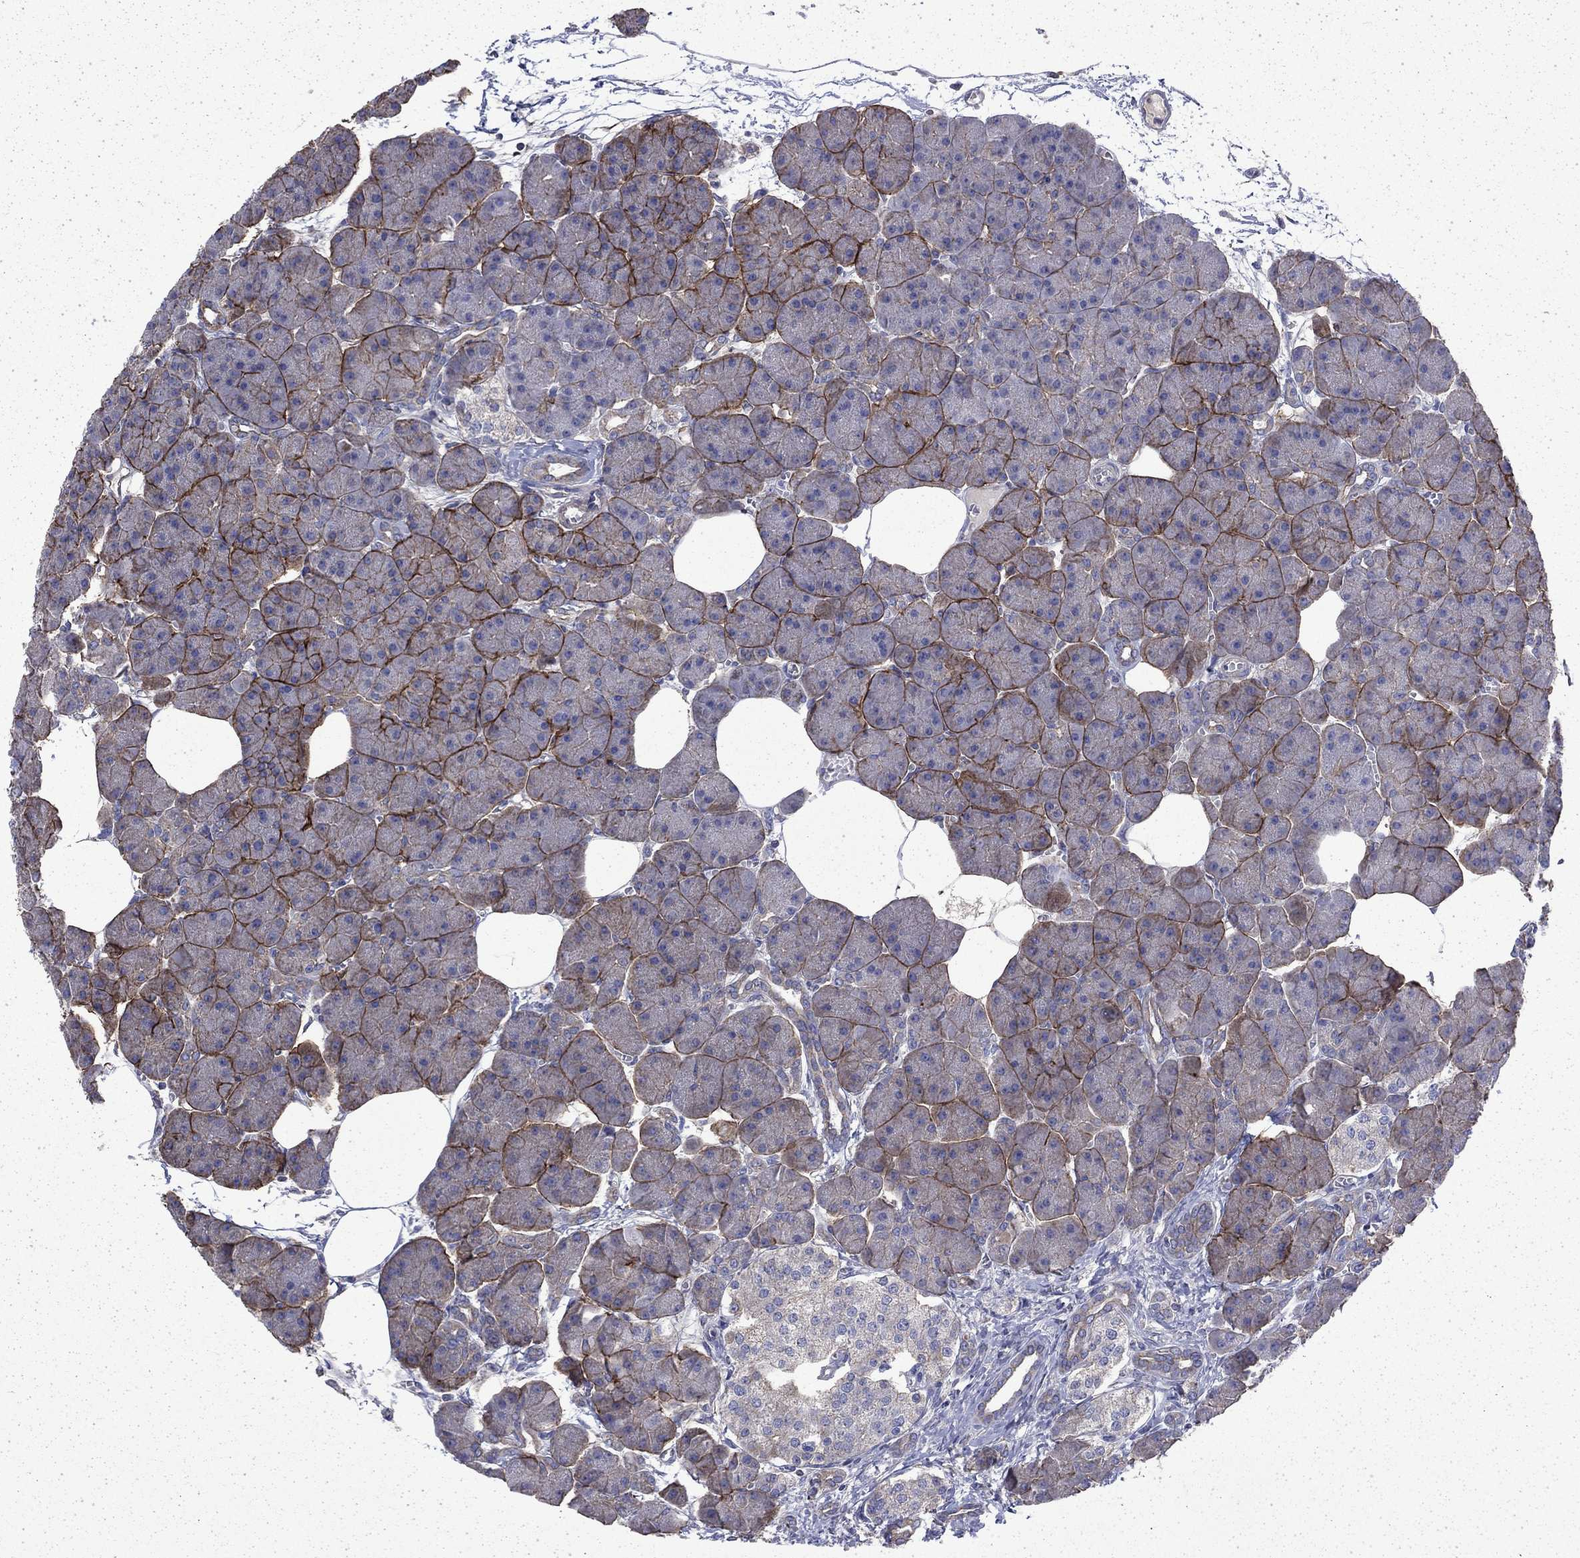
{"staining": {"intensity": "strong", "quantity": "25%-75%", "location": "cytoplasmic/membranous"}, "tissue": "pancreas", "cell_type": "Exocrine glandular cells", "image_type": "normal", "snomed": [{"axis": "morphology", "description": "Normal tissue, NOS"}, {"axis": "topography", "description": "Adipose tissue"}, {"axis": "topography", "description": "Pancreas"}, {"axis": "topography", "description": "Peripheral nerve tissue"}], "caption": "Immunohistochemistry (IHC) micrograph of unremarkable human pancreas stained for a protein (brown), which demonstrates high levels of strong cytoplasmic/membranous staining in approximately 25%-75% of exocrine glandular cells.", "gene": "DTNA", "patient": {"sex": "female", "age": 58}}